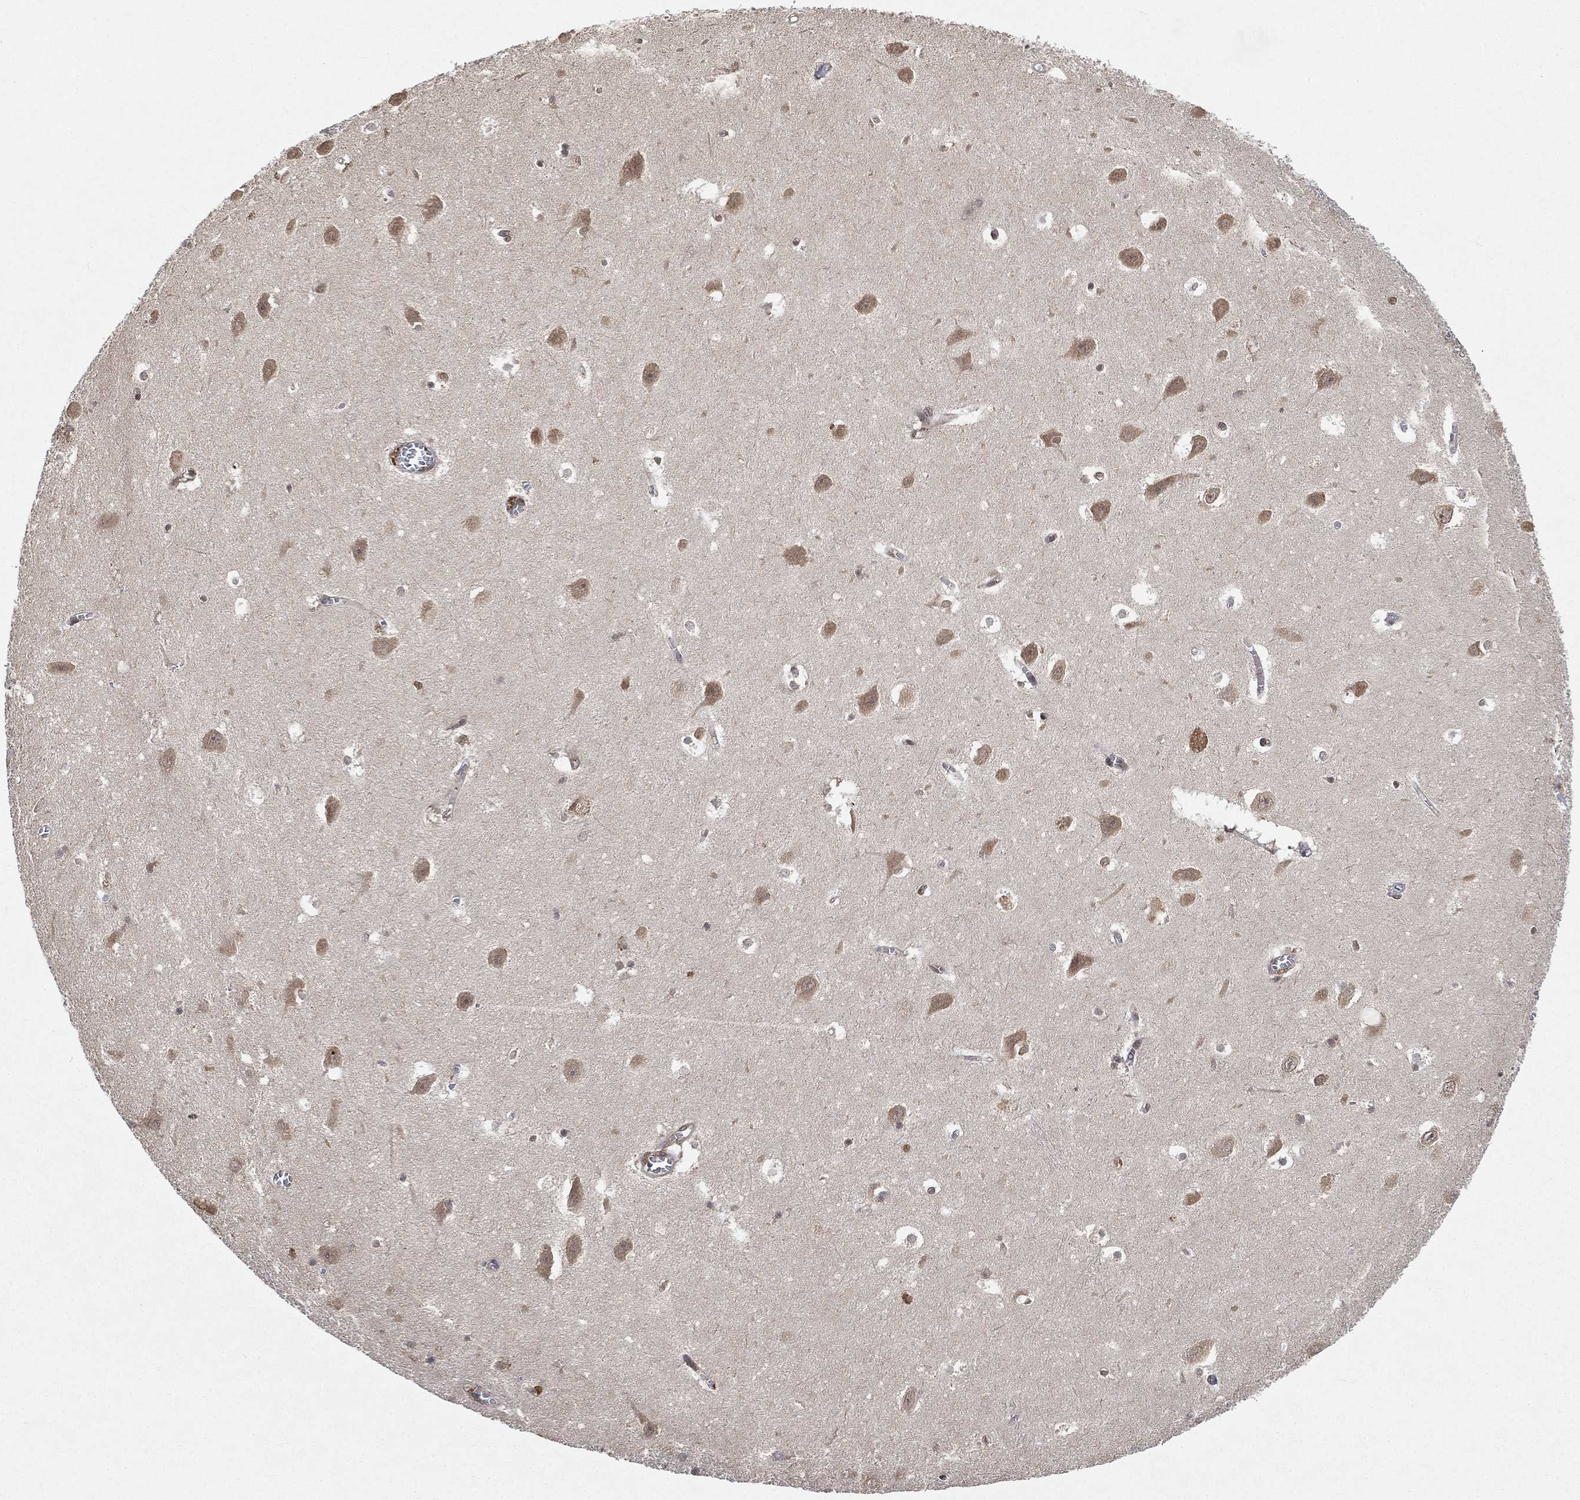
{"staining": {"intensity": "negative", "quantity": "none", "location": "none"}, "tissue": "hippocampus", "cell_type": "Glial cells", "image_type": "normal", "snomed": [{"axis": "morphology", "description": "Normal tissue, NOS"}, {"axis": "topography", "description": "Hippocampus"}], "caption": "Immunohistochemical staining of unremarkable human hippocampus reveals no significant staining in glial cells. (DAB immunohistochemistry (IHC), high magnification).", "gene": "UBA5", "patient": {"sex": "female", "age": 64}}